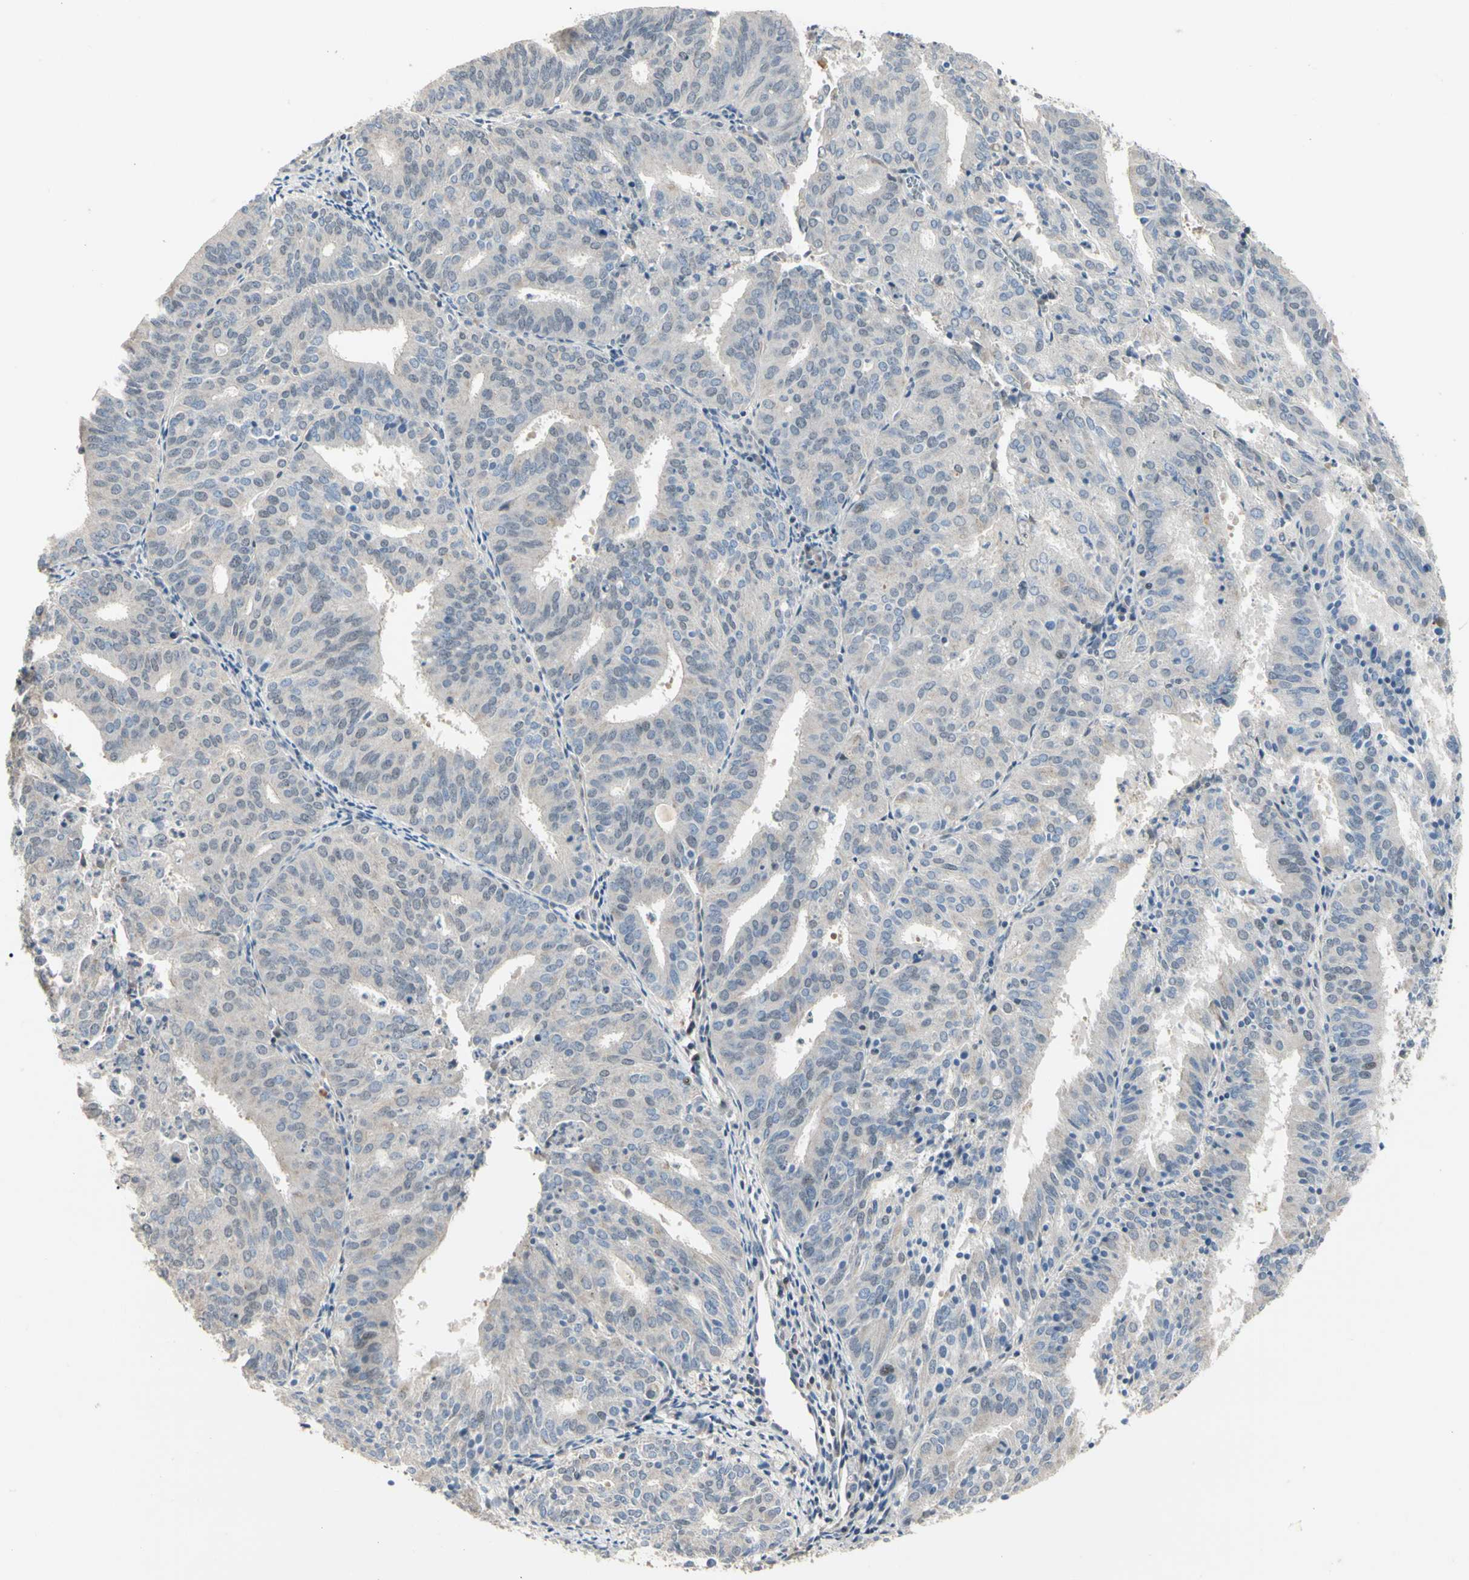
{"staining": {"intensity": "negative", "quantity": "none", "location": "none"}, "tissue": "endometrial cancer", "cell_type": "Tumor cells", "image_type": "cancer", "snomed": [{"axis": "morphology", "description": "Adenocarcinoma, NOS"}, {"axis": "topography", "description": "Uterus"}], "caption": "IHC of adenocarcinoma (endometrial) shows no positivity in tumor cells. (IHC, brightfield microscopy, high magnification).", "gene": "GREM1", "patient": {"sex": "female", "age": 60}}